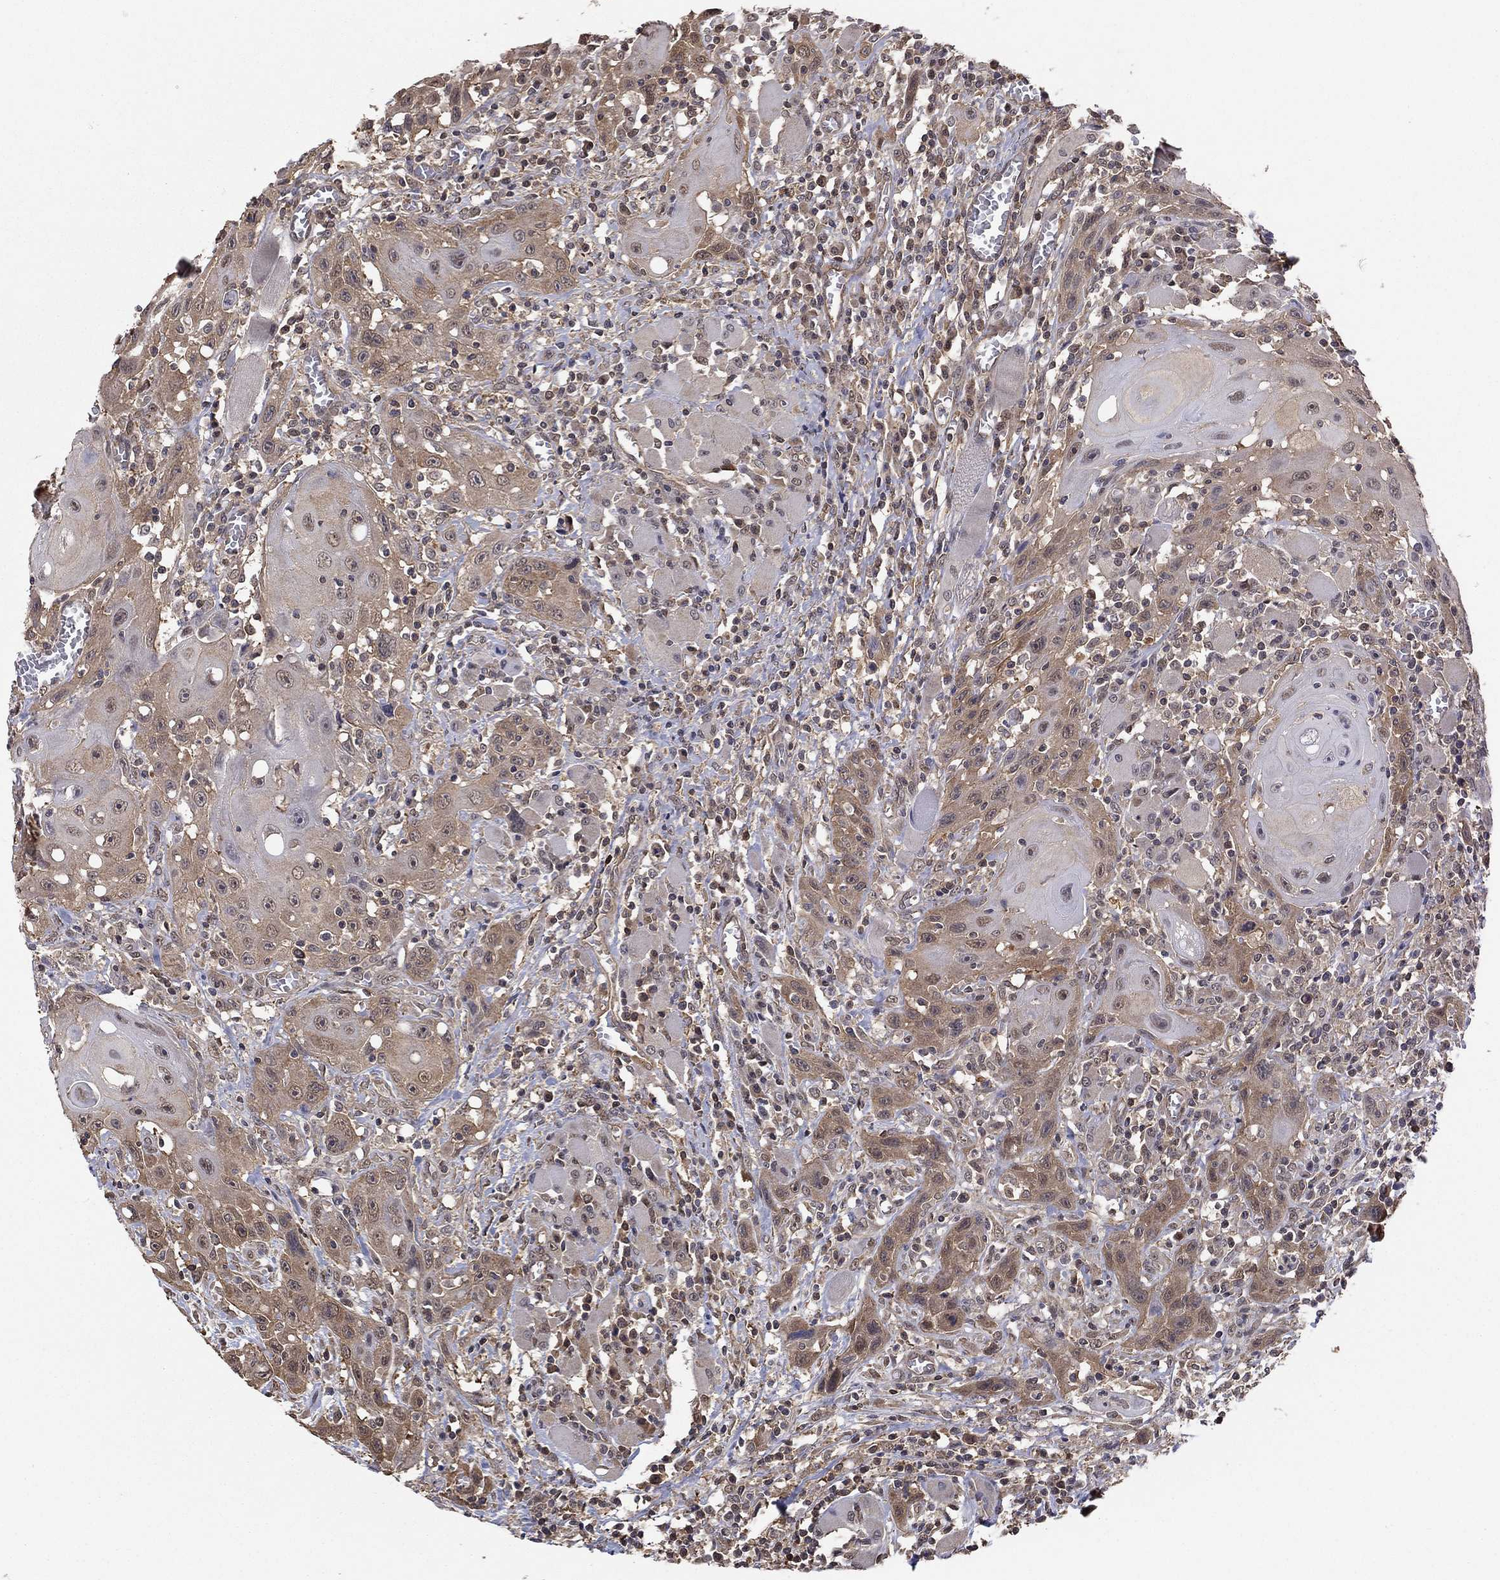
{"staining": {"intensity": "weak", "quantity": "25%-75%", "location": "cytoplasmic/membranous"}, "tissue": "head and neck cancer", "cell_type": "Tumor cells", "image_type": "cancer", "snomed": [{"axis": "morphology", "description": "Normal tissue, NOS"}, {"axis": "morphology", "description": "Squamous cell carcinoma, NOS"}, {"axis": "topography", "description": "Oral tissue"}, {"axis": "topography", "description": "Head-Neck"}], "caption": "This is an image of immunohistochemistry (IHC) staining of head and neck cancer (squamous cell carcinoma), which shows weak positivity in the cytoplasmic/membranous of tumor cells.", "gene": "RNF114", "patient": {"sex": "male", "age": 71}}